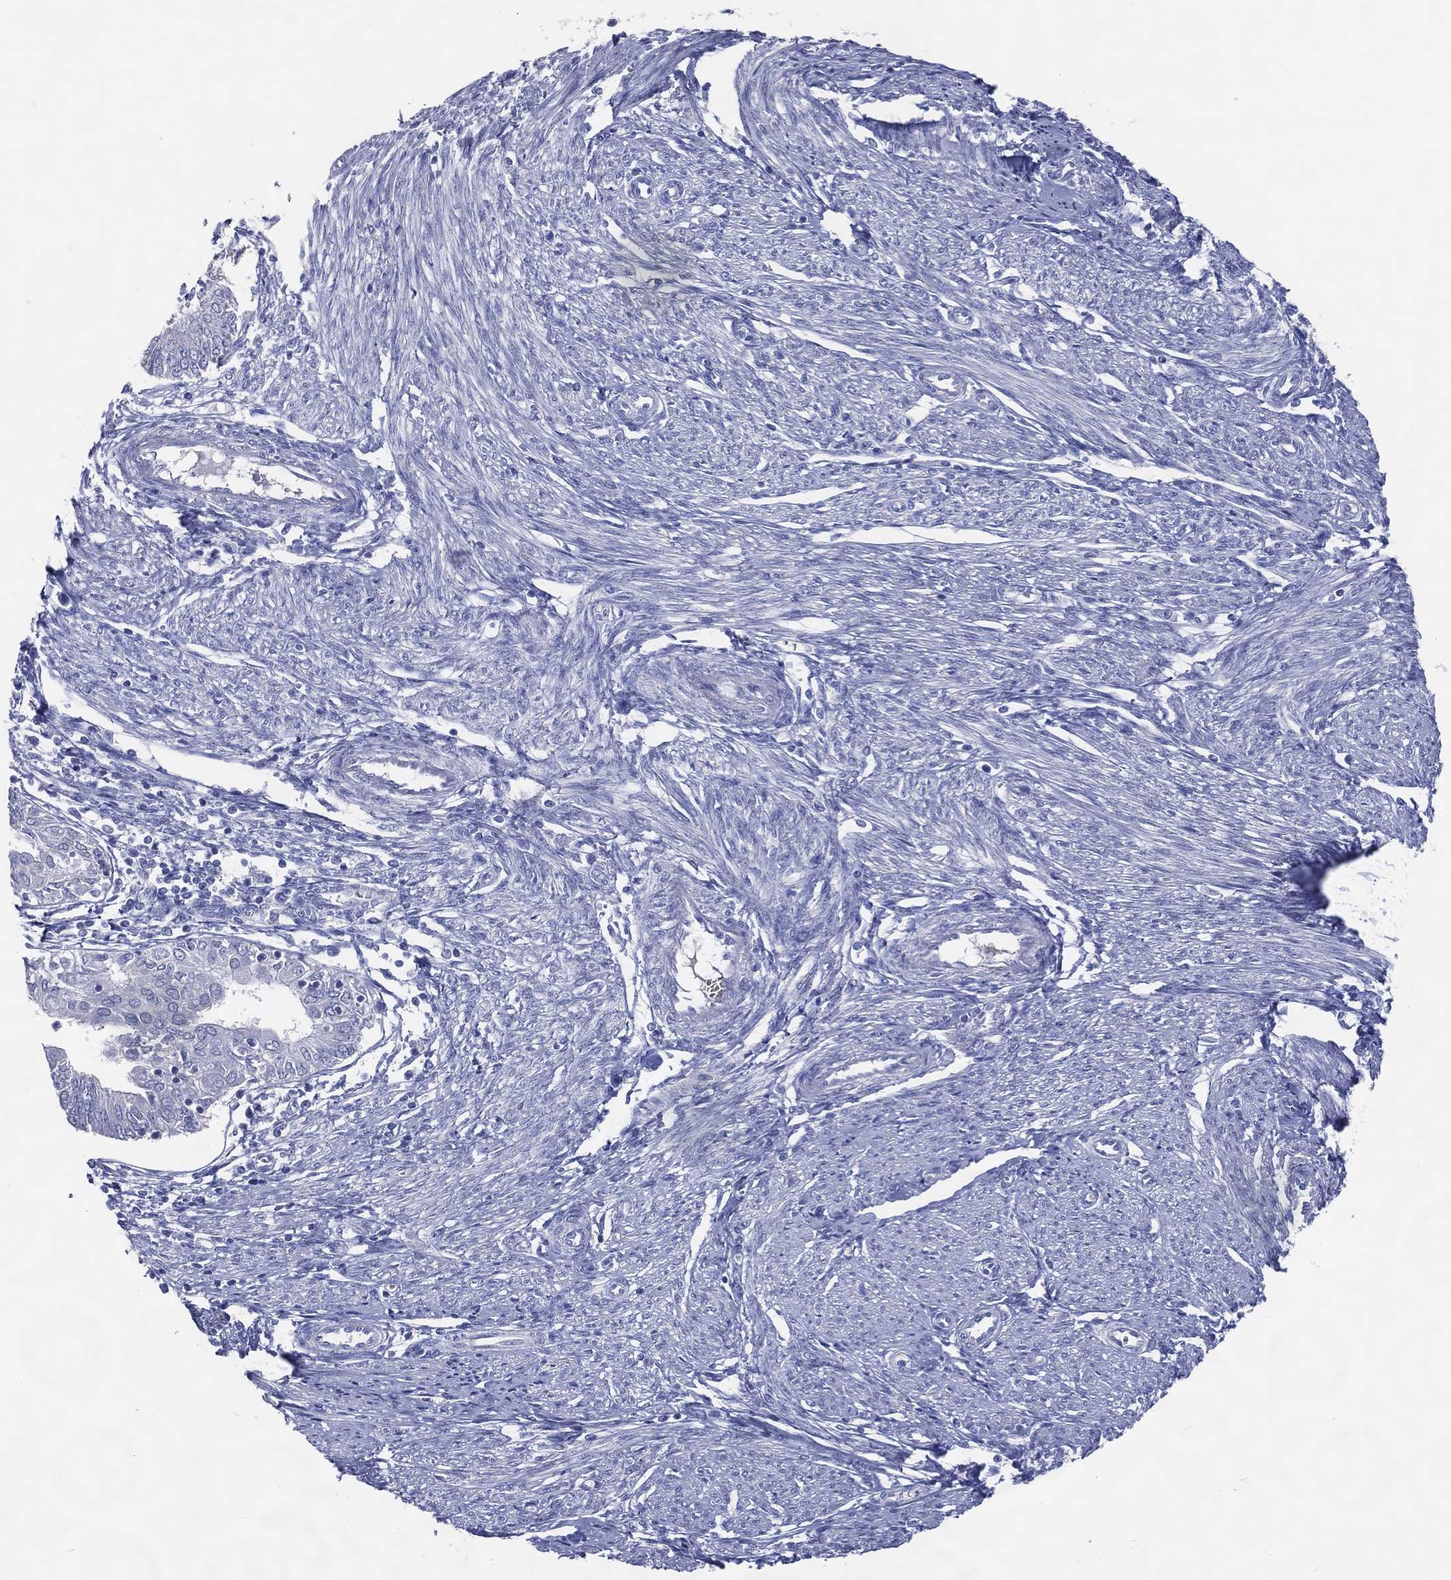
{"staining": {"intensity": "negative", "quantity": "none", "location": "none"}, "tissue": "endometrial cancer", "cell_type": "Tumor cells", "image_type": "cancer", "snomed": [{"axis": "morphology", "description": "Adenocarcinoma, NOS"}, {"axis": "topography", "description": "Endometrium"}], "caption": "A high-resolution histopathology image shows immunohistochemistry (IHC) staining of endometrial cancer (adenocarcinoma), which exhibits no significant staining in tumor cells.", "gene": "DNAH6", "patient": {"sex": "female", "age": 68}}